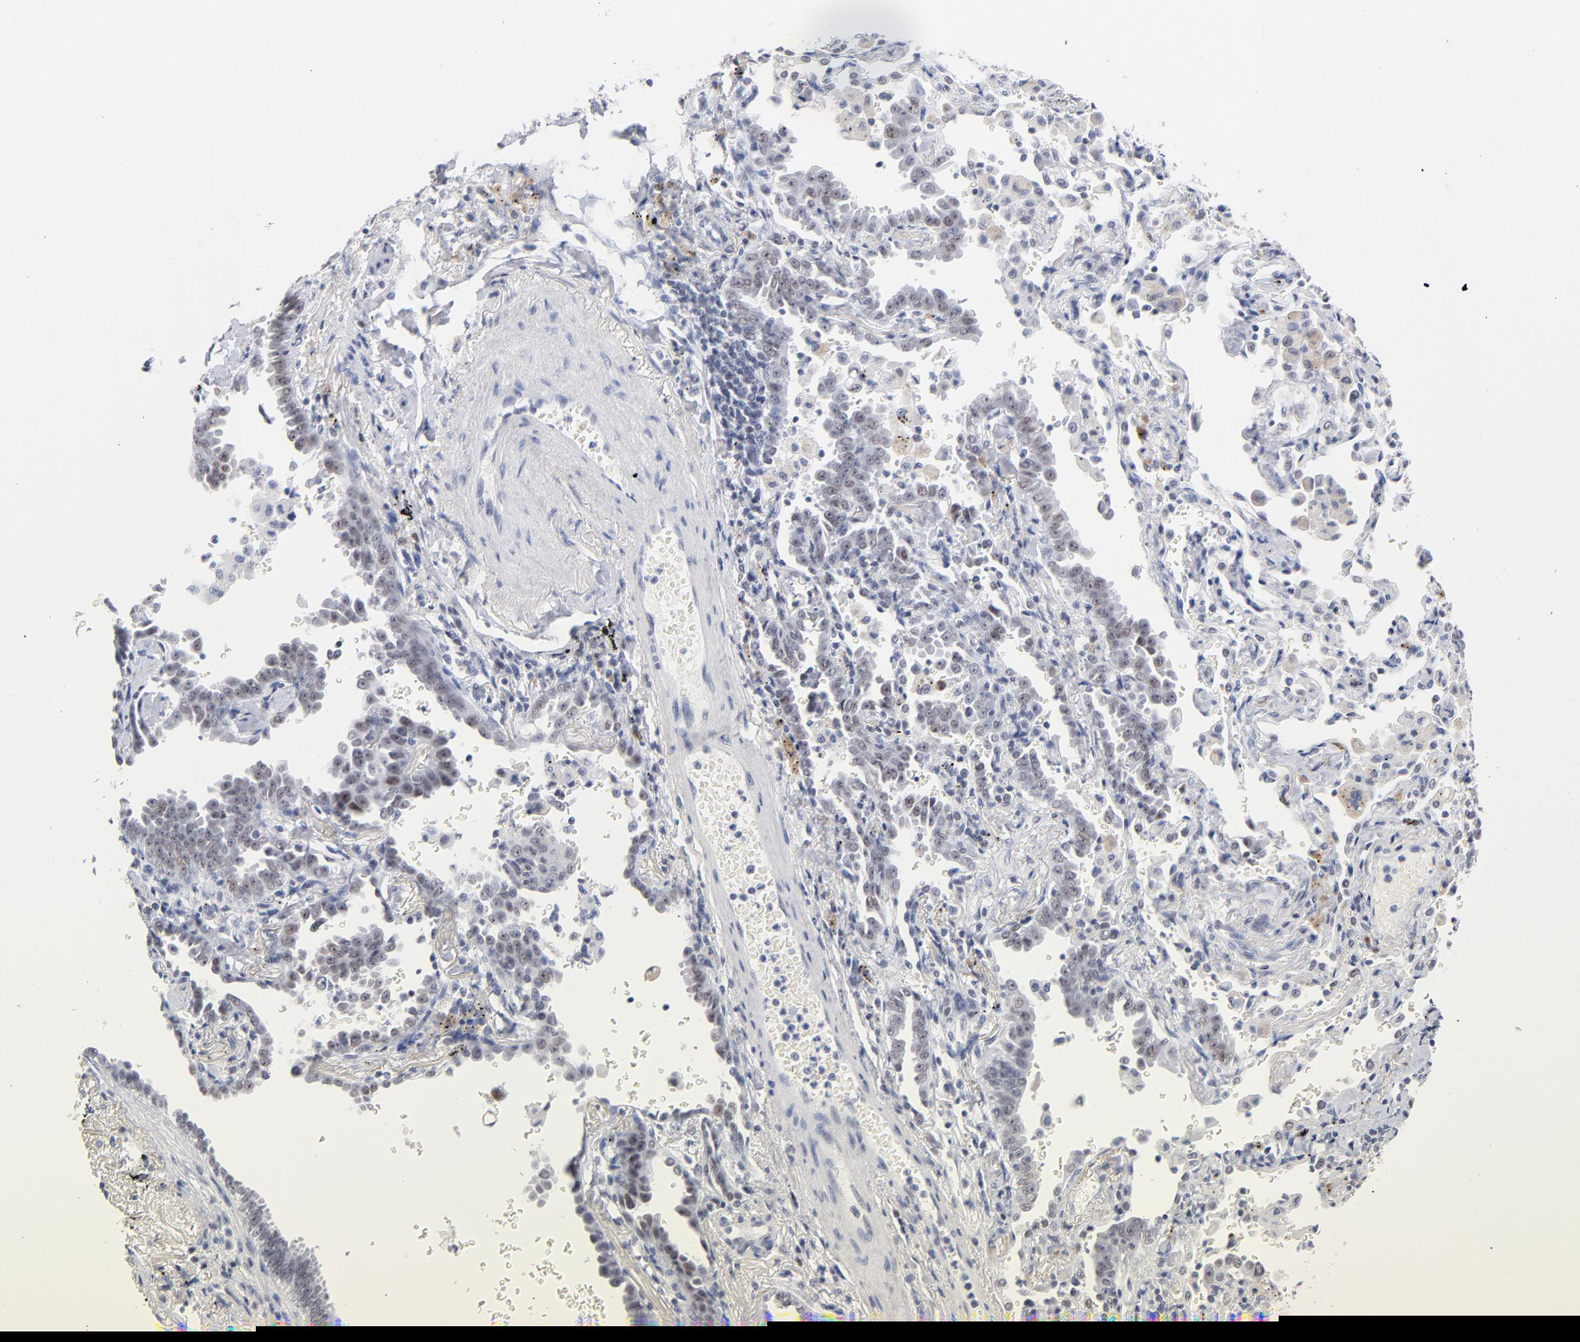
{"staining": {"intensity": "weak", "quantity": "25%-75%", "location": "nuclear"}, "tissue": "lung cancer", "cell_type": "Tumor cells", "image_type": "cancer", "snomed": [{"axis": "morphology", "description": "Adenocarcinoma, NOS"}, {"axis": "topography", "description": "Lung"}], "caption": "Approximately 25%-75% of tumor cells in human lung adenocarcinoma demonstrate weak nuclear protein staining as visualized by brown immunohistochemical staining.", "gene": "ORC2", "patient": {"sex": "female", "age": 64}}